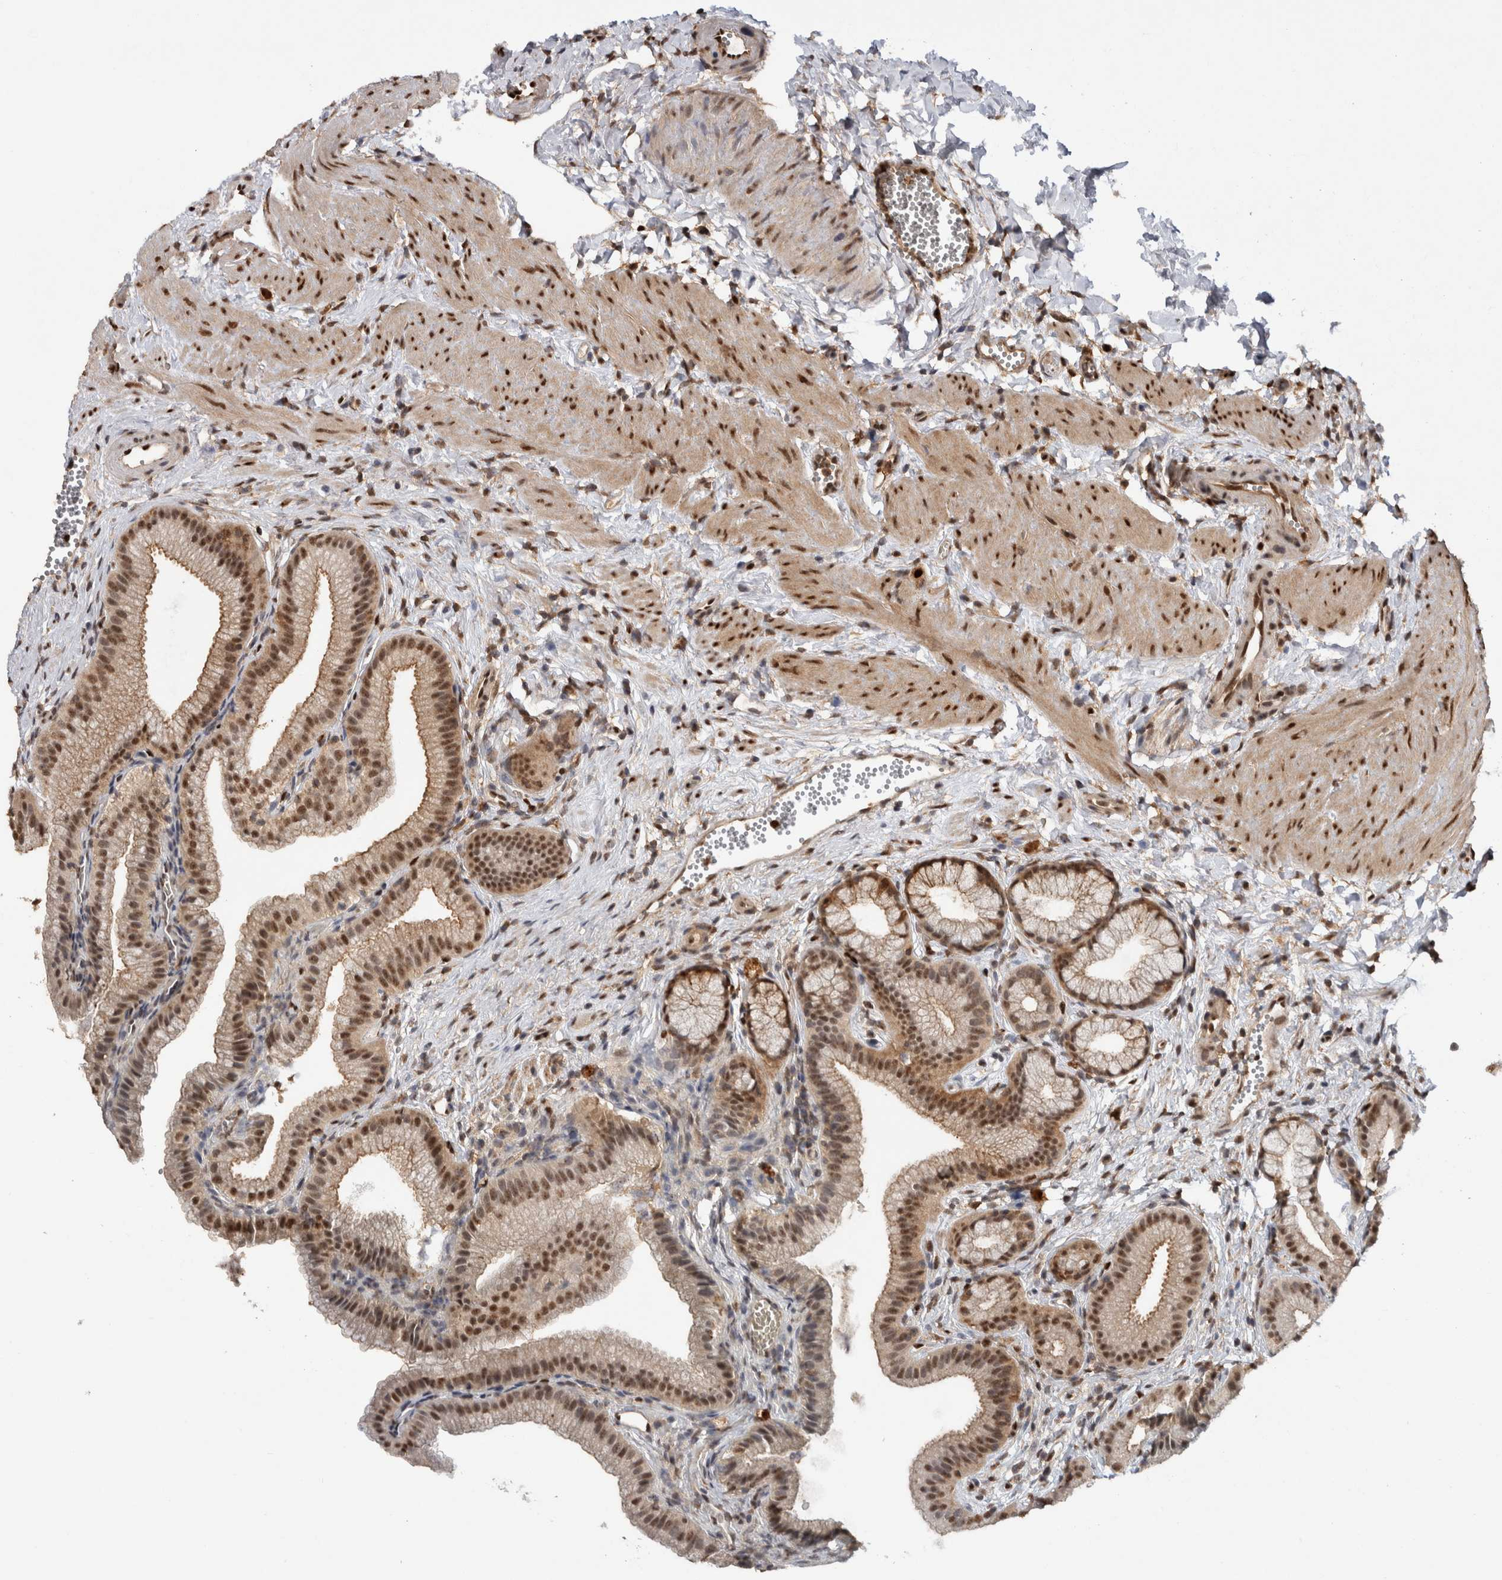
{"staining": {"intensity": "strong", "quantity": ">75%", "location": "cytoplasmic/membranous,nuclear"}, "tissue": "gallbladder", "cell_type": "Glandular cells", "image_type": "normal", "snomed": [{"axis": "morphology", "description": "Normal tissue, NOS"}, {"axis": "topography", "description": "Gallbladder"}], "caption": "This is a micrograph of IHC staining of benign gallbladder, which shows strong positivity in the cytoplasmic/membranous,nuclear of glandular cells.", "gene": "RPS6KA2", "patient": {"sex": "male", "age": 38}}